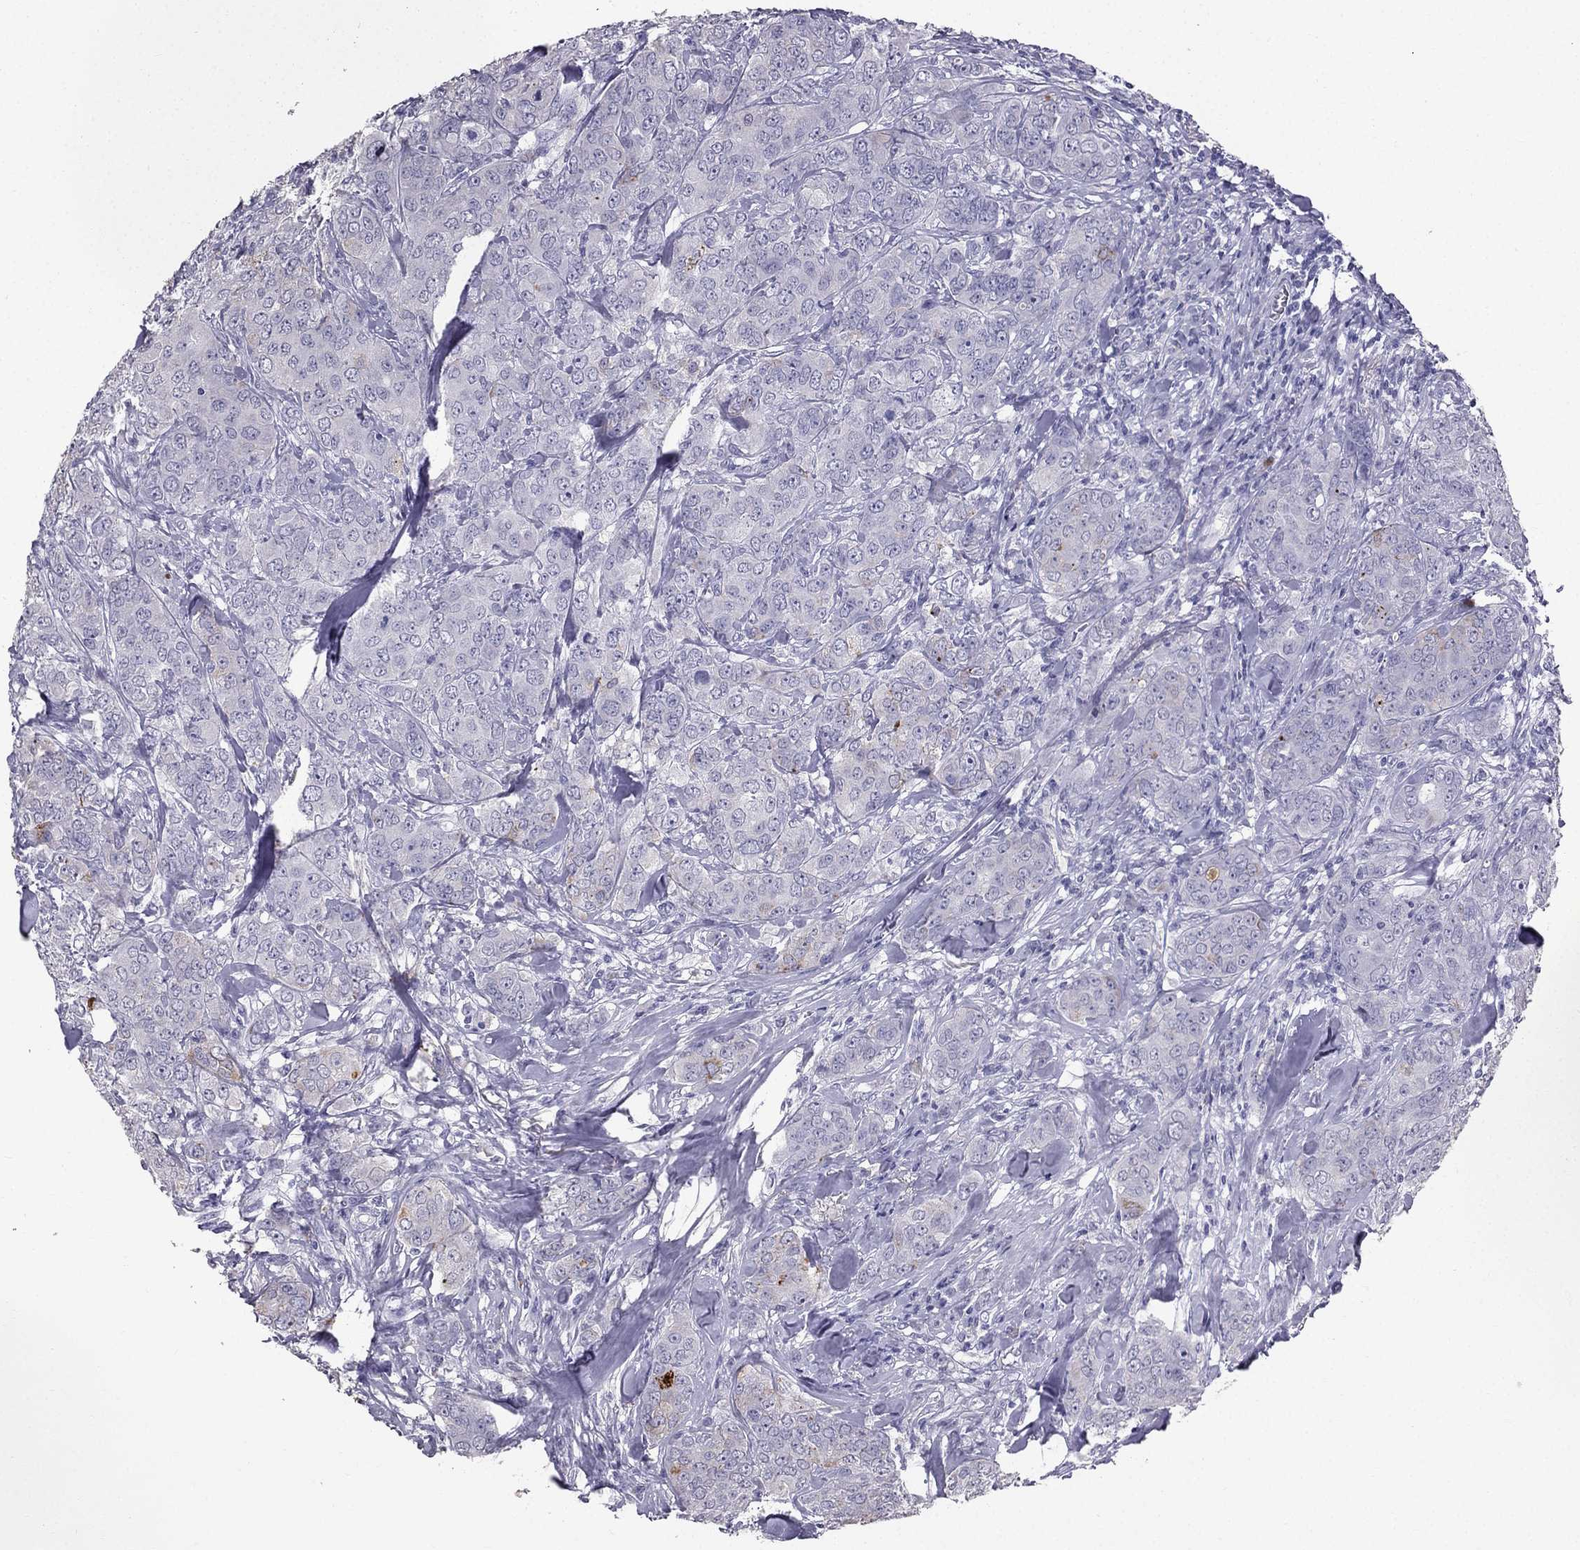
{"staining": {"intensity": "strong", "quantity": "<25%", "location": "cytoplasmic/membranous"}, "tissue": "breast cancer", "cell_type": "Tumor cells", "image_type": "cancer", "snomed": [{"axis": "morphology", "description": "Duct carcinoma"}, {"axis": "topography", "description": "Breast"}], "caption": "This is an image of IHC staining of breast invasive ductal carcinoma, which shows strong staining in the cytoplasmic/membranous of tumor cells.", "gene": "SCG5", "patient": {"sex": "female", "age": 43}}